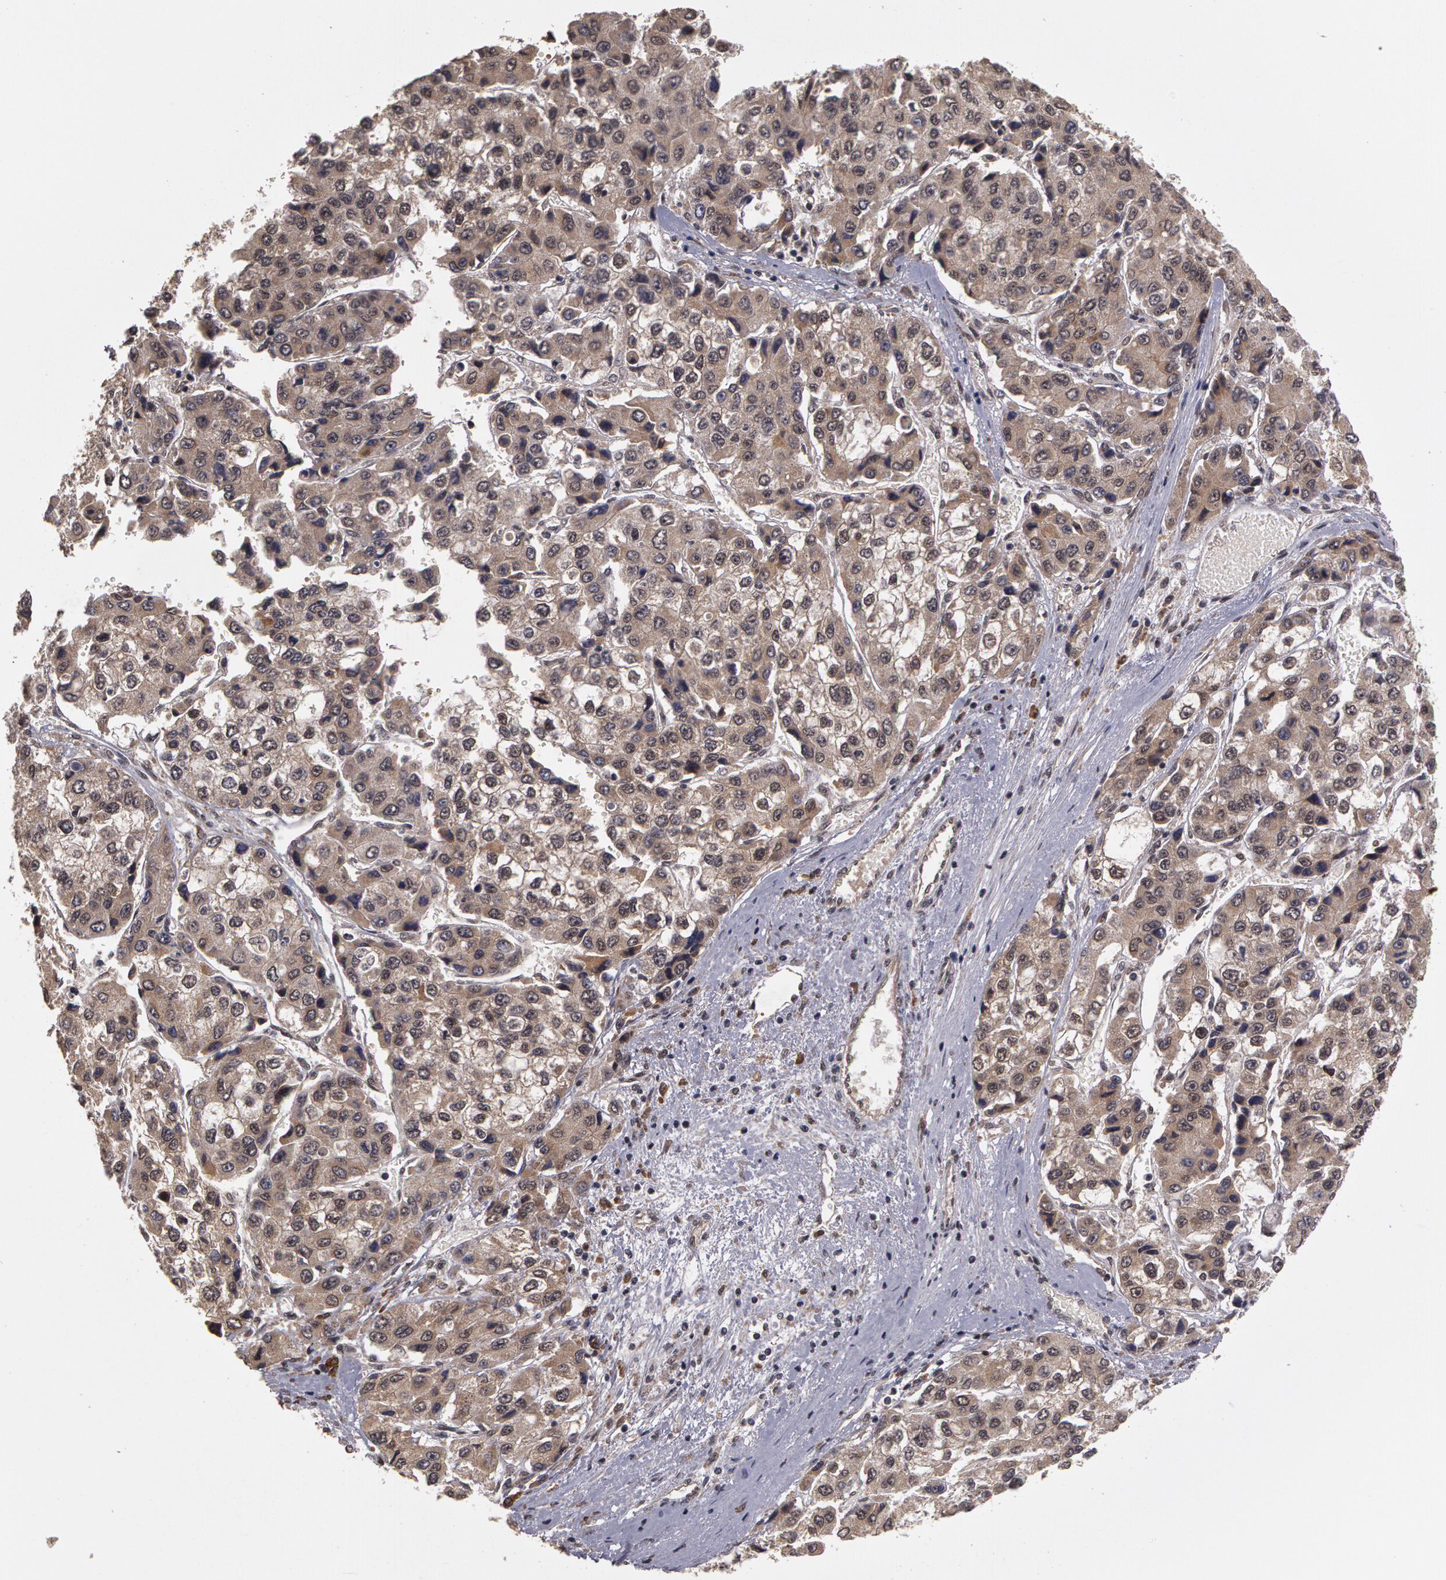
{"staining": {"intensity": "moderate", "quantity": ">75%", "location": "cytoplasmic/membranous"}, "tissue": "liver cancer", "cell_type": "Tumor cells", "image_type": "cancer", "snomed": [{"axis": "morphology", "description": "Carcinoma, Hepatocellular, NOS"}, {"axis": "topography", "description": "Liver"}], "caption": "There is medium levels of moderate cytoplasmic/membranous staining in tumor cells of liver cancer (hepatocellular carcinoma), as demonstrated by immunohistochemical staining (brown color).", "gene": "GLIS1", "patient": {"sex": "female", "age": 66}}